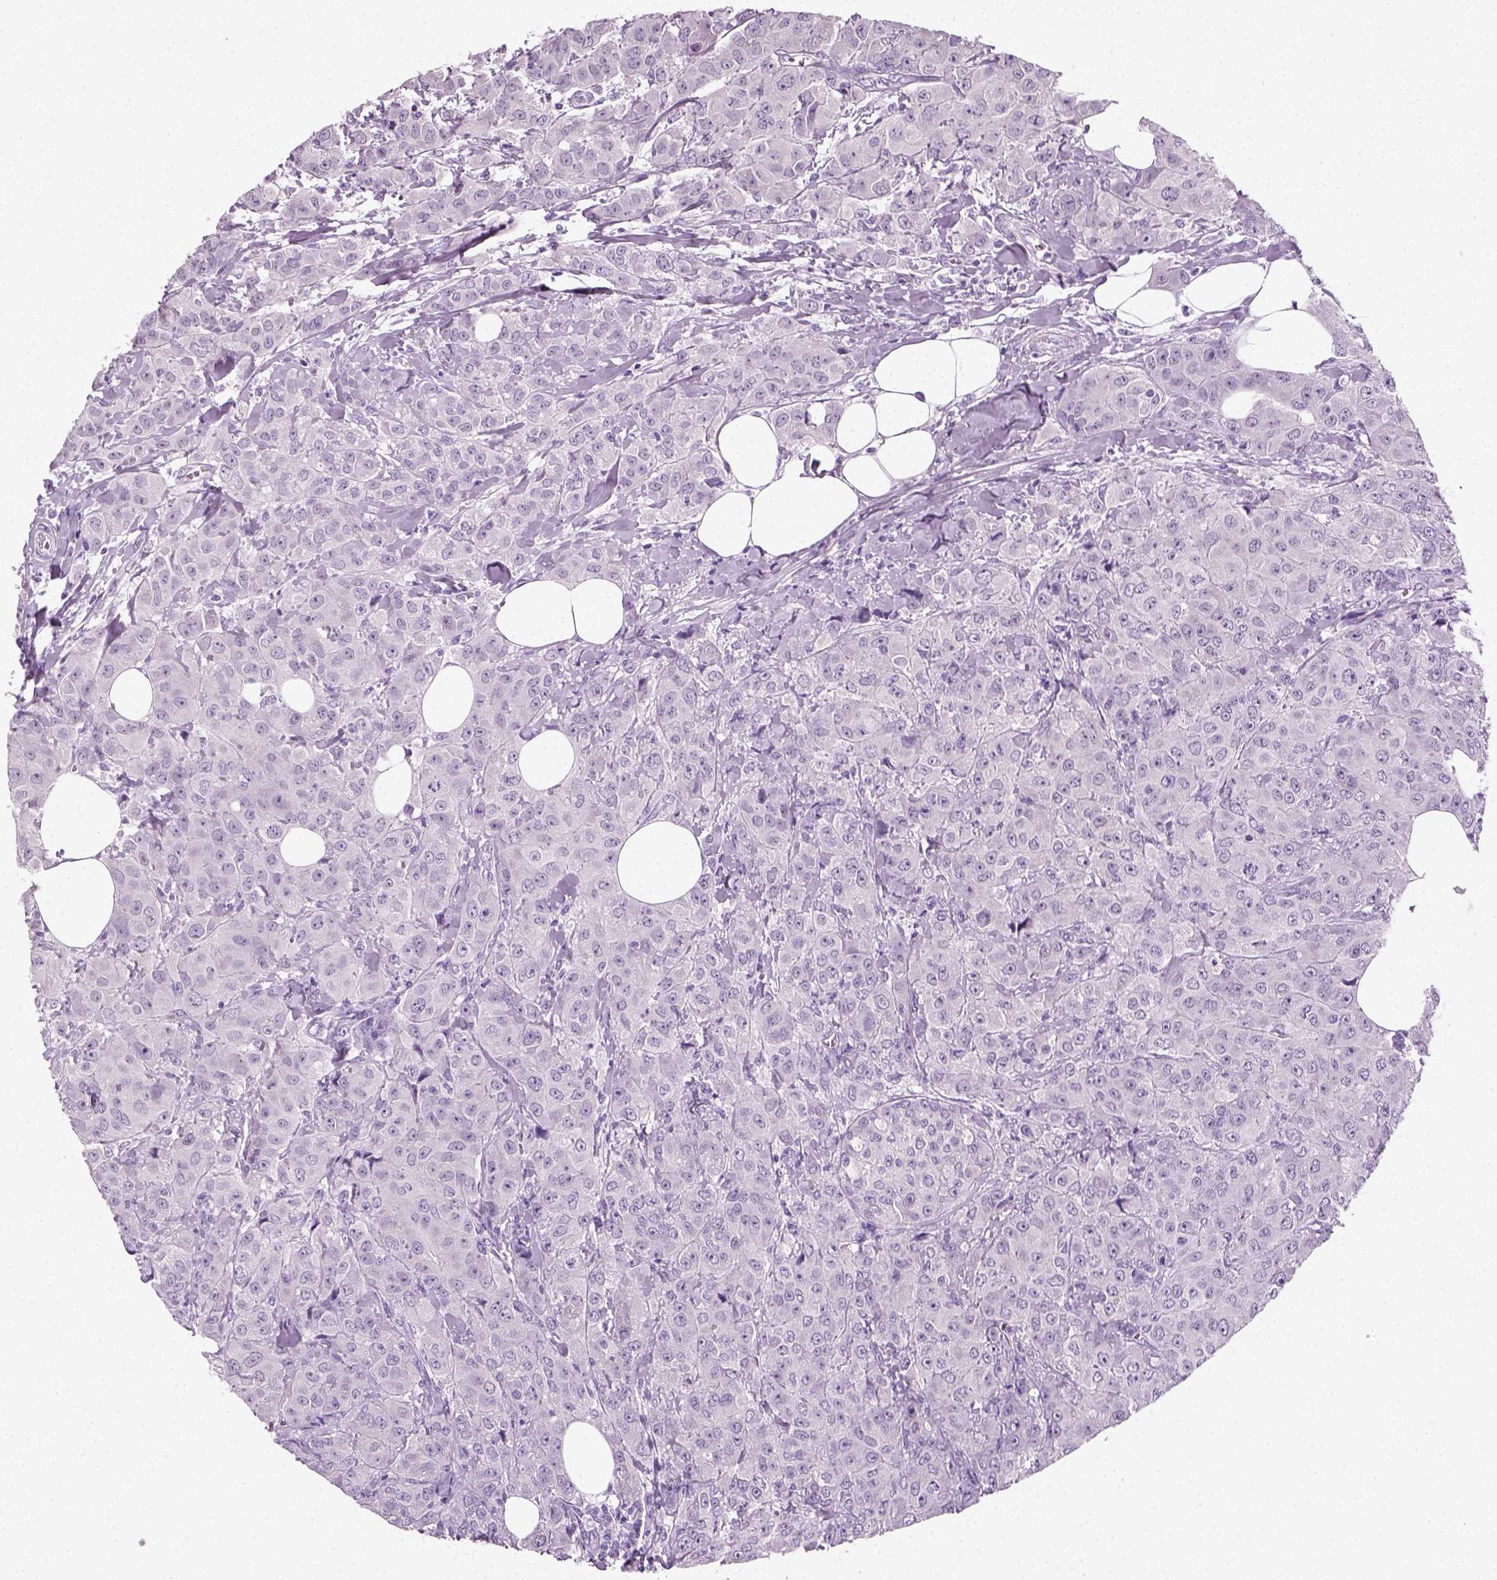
{"staining": {"intensity": "negative", "quantity": "none", "location": "none"}, "tissue": "breast cancer", "cell_type": "Tumor cells", "image_type": "cancer", "snomed": [{"axis": "morphology", "description": "Normal tissue, NOS"}, {"axis": "morphology", "description": "Duct carcinoma"}, {"axis": "topography", "description": "Breast"}], "caption": "Breast cancer was stained to show a protein in brown. There is no significant expression in tumor cells.", "gene": "SPATA31E1", "patient": {"sex": "female", "age": 43}}